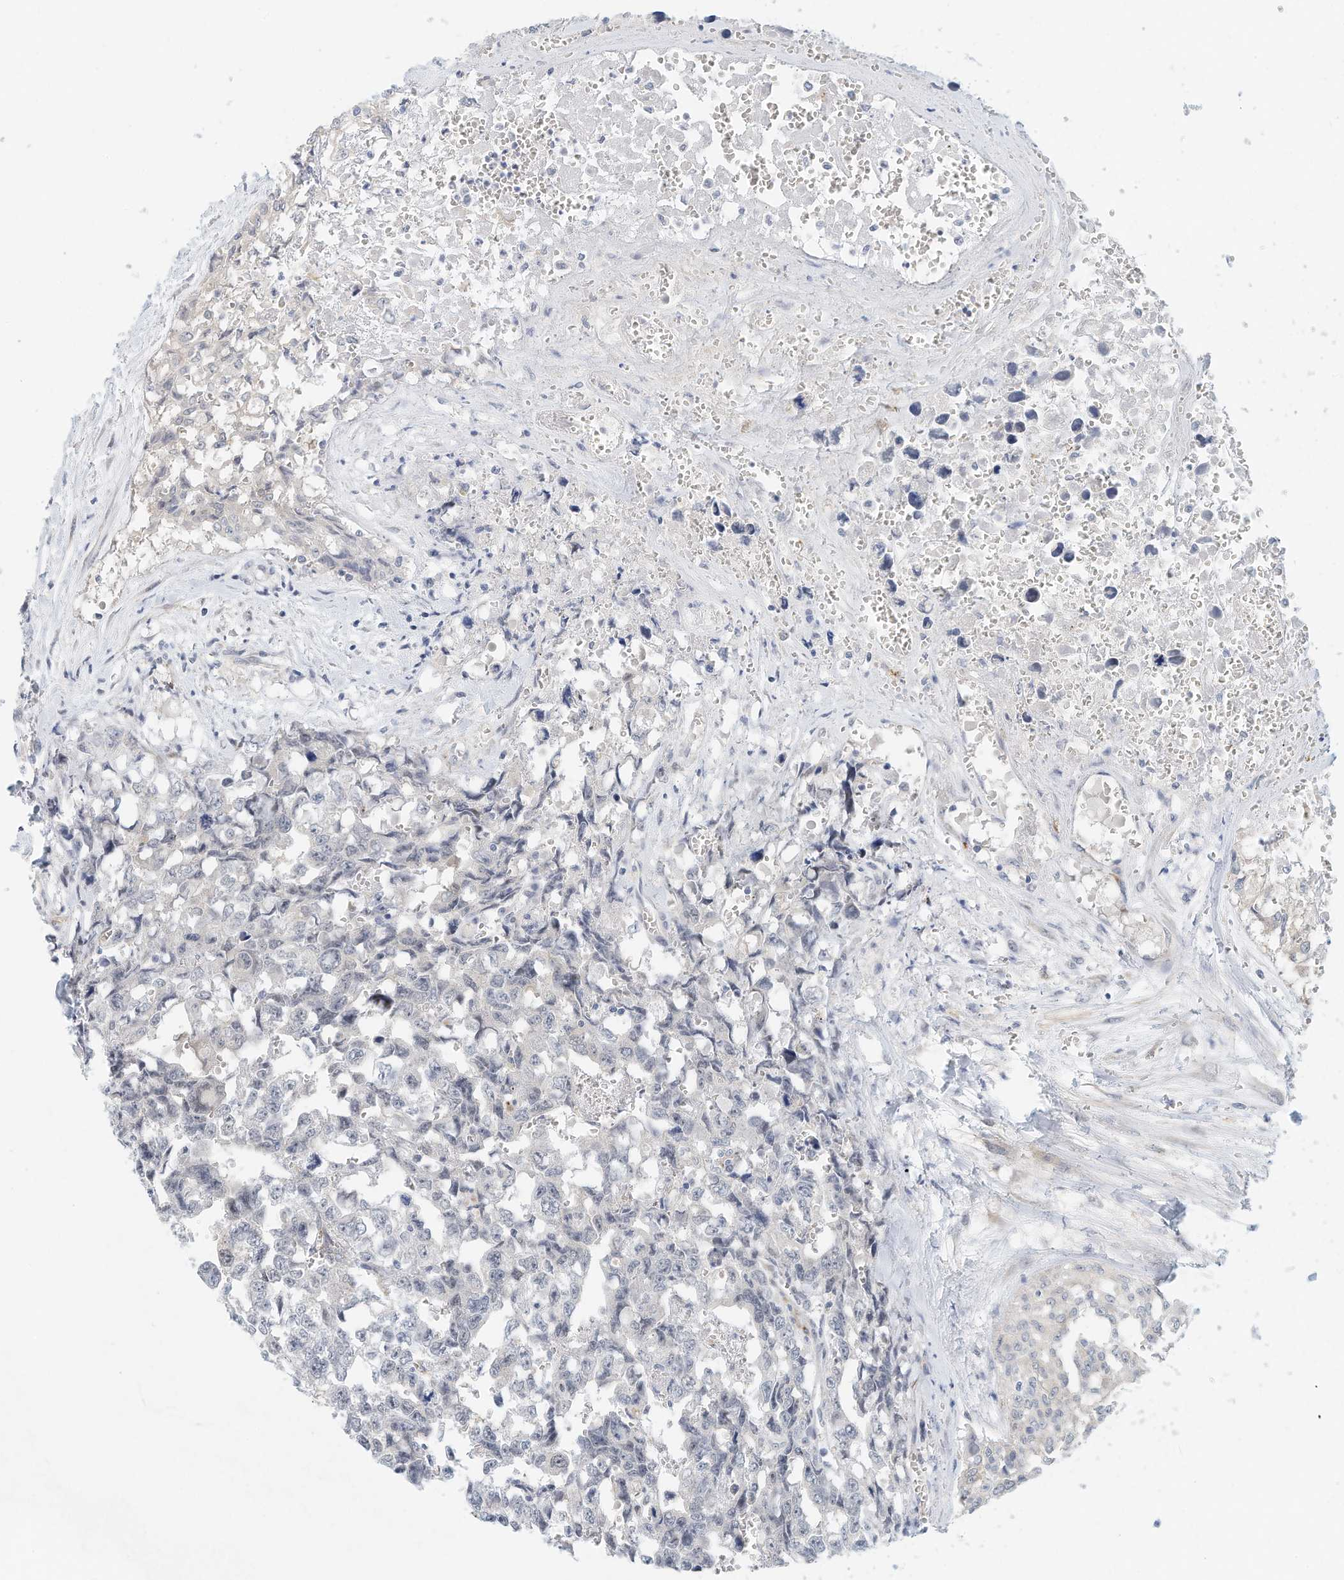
{"staining": {"intensity": "negative", "quantity": "none", "location": "none"}, "tissue": "testis cancer", "cell_type": "Tumor cells", "image_type": "cancer", "snomed": [{"axis": "morphology", "description": "Carcinoma, Embryonal, NOS"}, {"axis": "topography", "description": "Testis"}], "caption": "A histopathology image of embryonal carcinoma (testis) stained for a protein shows no brown staining in tumor cells.", "gene": "ARHGAP28", "patient": {"sex": "male", "age": 31}}